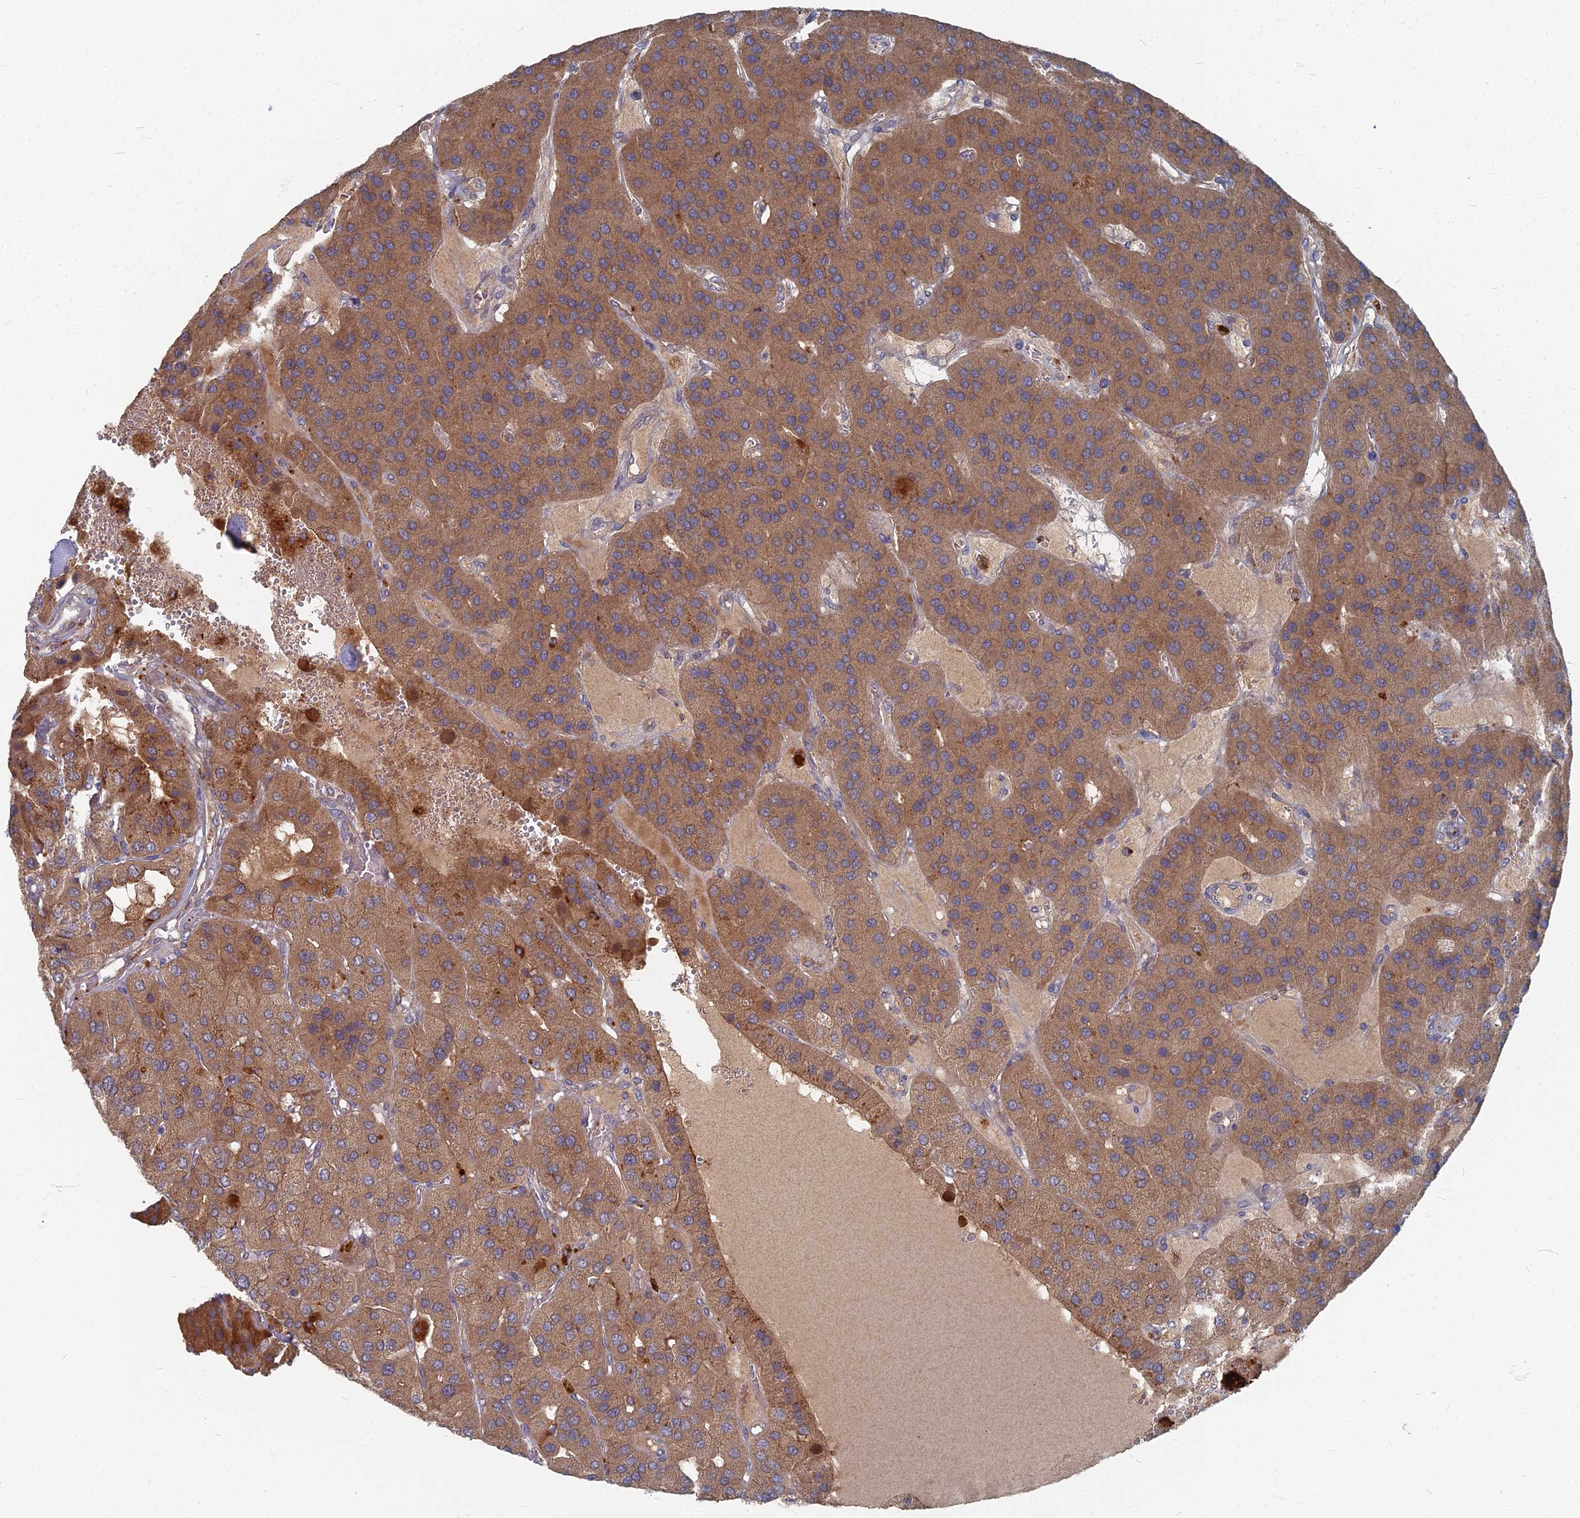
{"staining": {"intensity": "moderate", "quantity": ">75%", "location": "cytoplasmic/membranous"}, "tissue": "parathyroid gland", "cell_type": "Glandular cells", "image_type": "normal", "snomed": [{"axis": "morphology", "description": "Normal tissue, NOS"}, {"axis": "morphology", "description": "Adenoma, NOS"}, {"axis": "topography", "description": "Parathyroid gland"}], "caption": "Immunohistochemical staining of unremarkable parathyroid gland reveals >75% levels of moderate cytoplasmic/membranous protein positivity in approximately >75% of glandular cells. (Brightfield microscopy of DAB IHC at high magnification).", "gene": "PPCDC", "patient": {"sex": "female", "age": 86}}